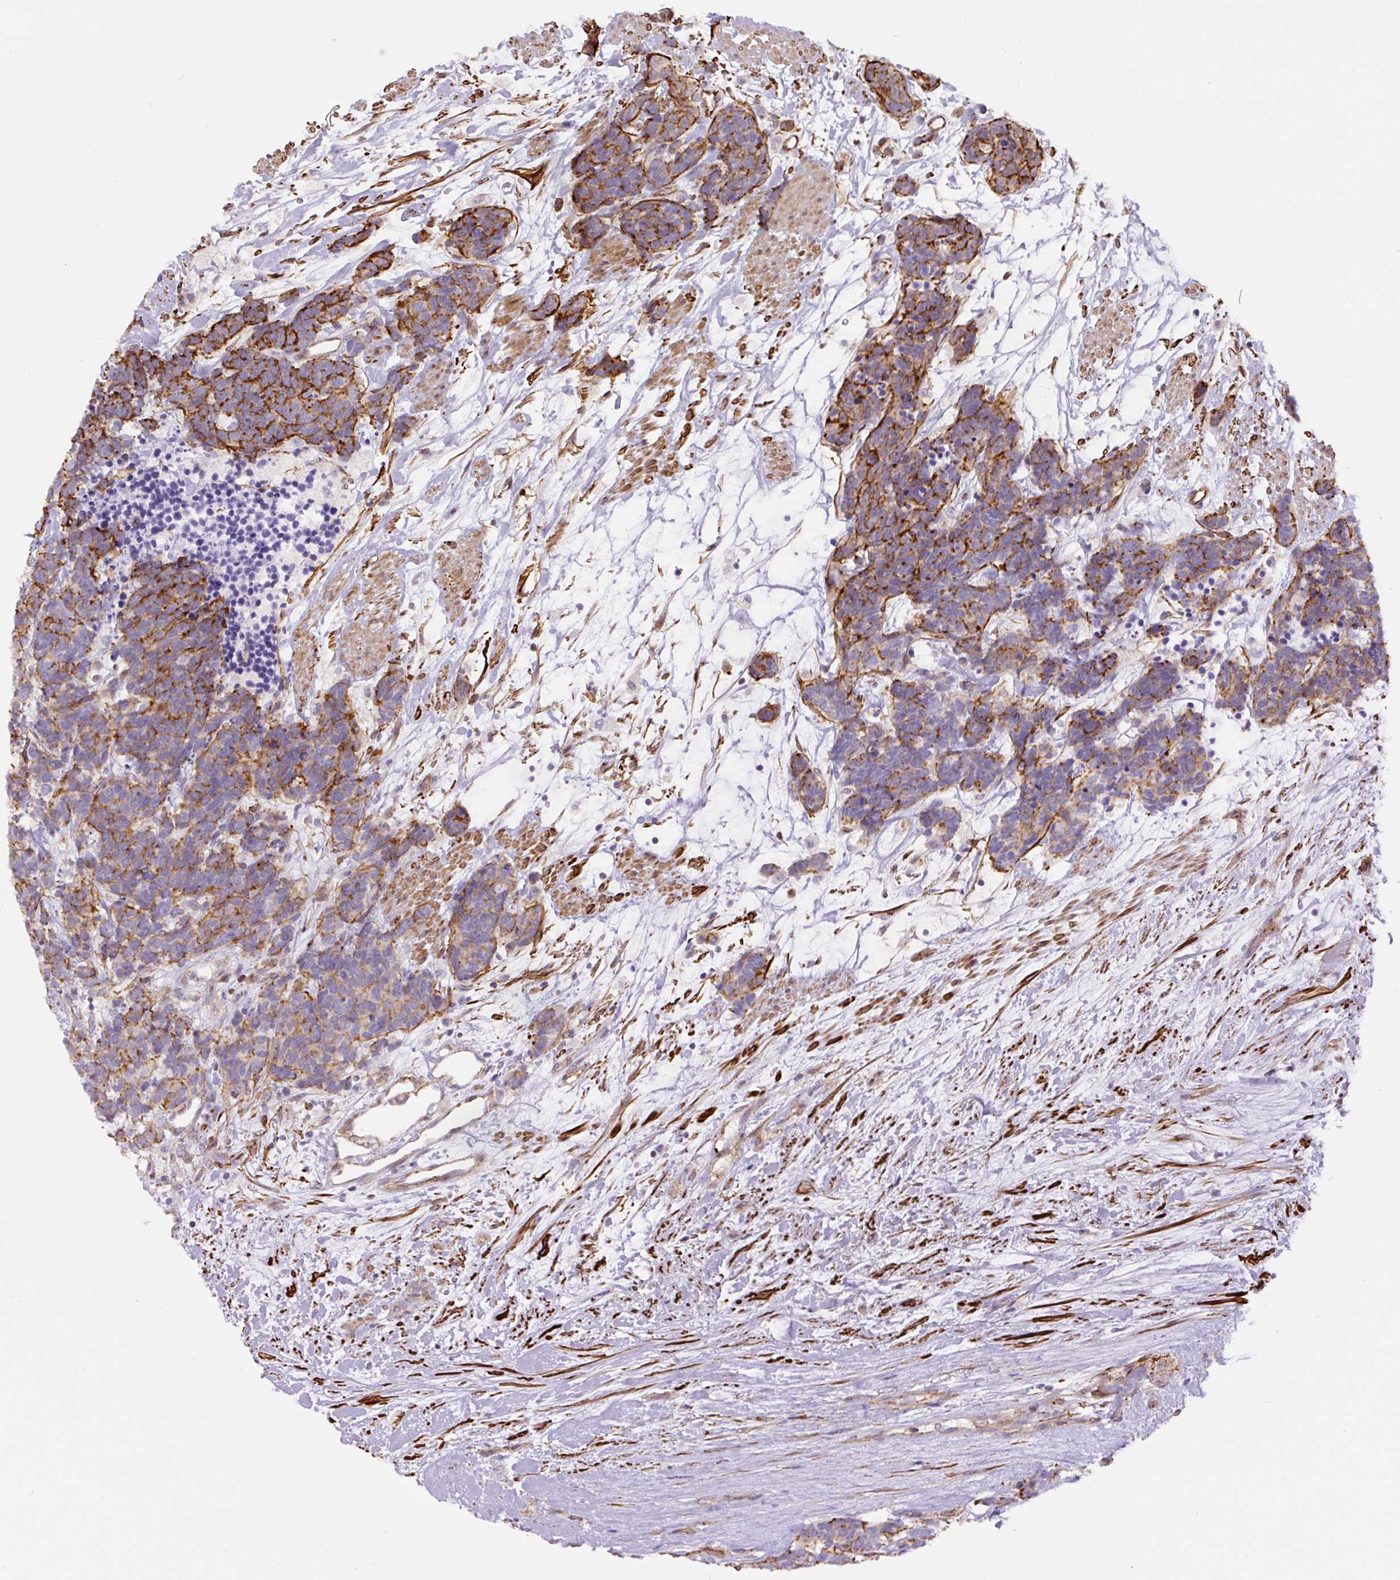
{"staining": {"intensity": "moderate", "quantity": ">75%", "location": "cytoplasmic/membranous"}, "tissue": "carcinoid", "cell_type": "Tumor cells", "image_type": "cancer", "snomed": [{"axis": "morphology", "description": "Carcinoma, NOS"}, {"axis": "morphology", "description": "Carcinoid, malignant, NOS"}, {"axis": "topography", "description": "Prostate"}], "caption": "Brown immunohistochemical staining in human malignant carcinoid reveals moderate cytoplasmic/membranous staining in about >75% of tumor cells. Immunohistochemistry (ihc) stains the protein in brown and the nuclei are stained blue.", "gene": "B3GALT5", "patient": {"sex": "male", "age": 57}}